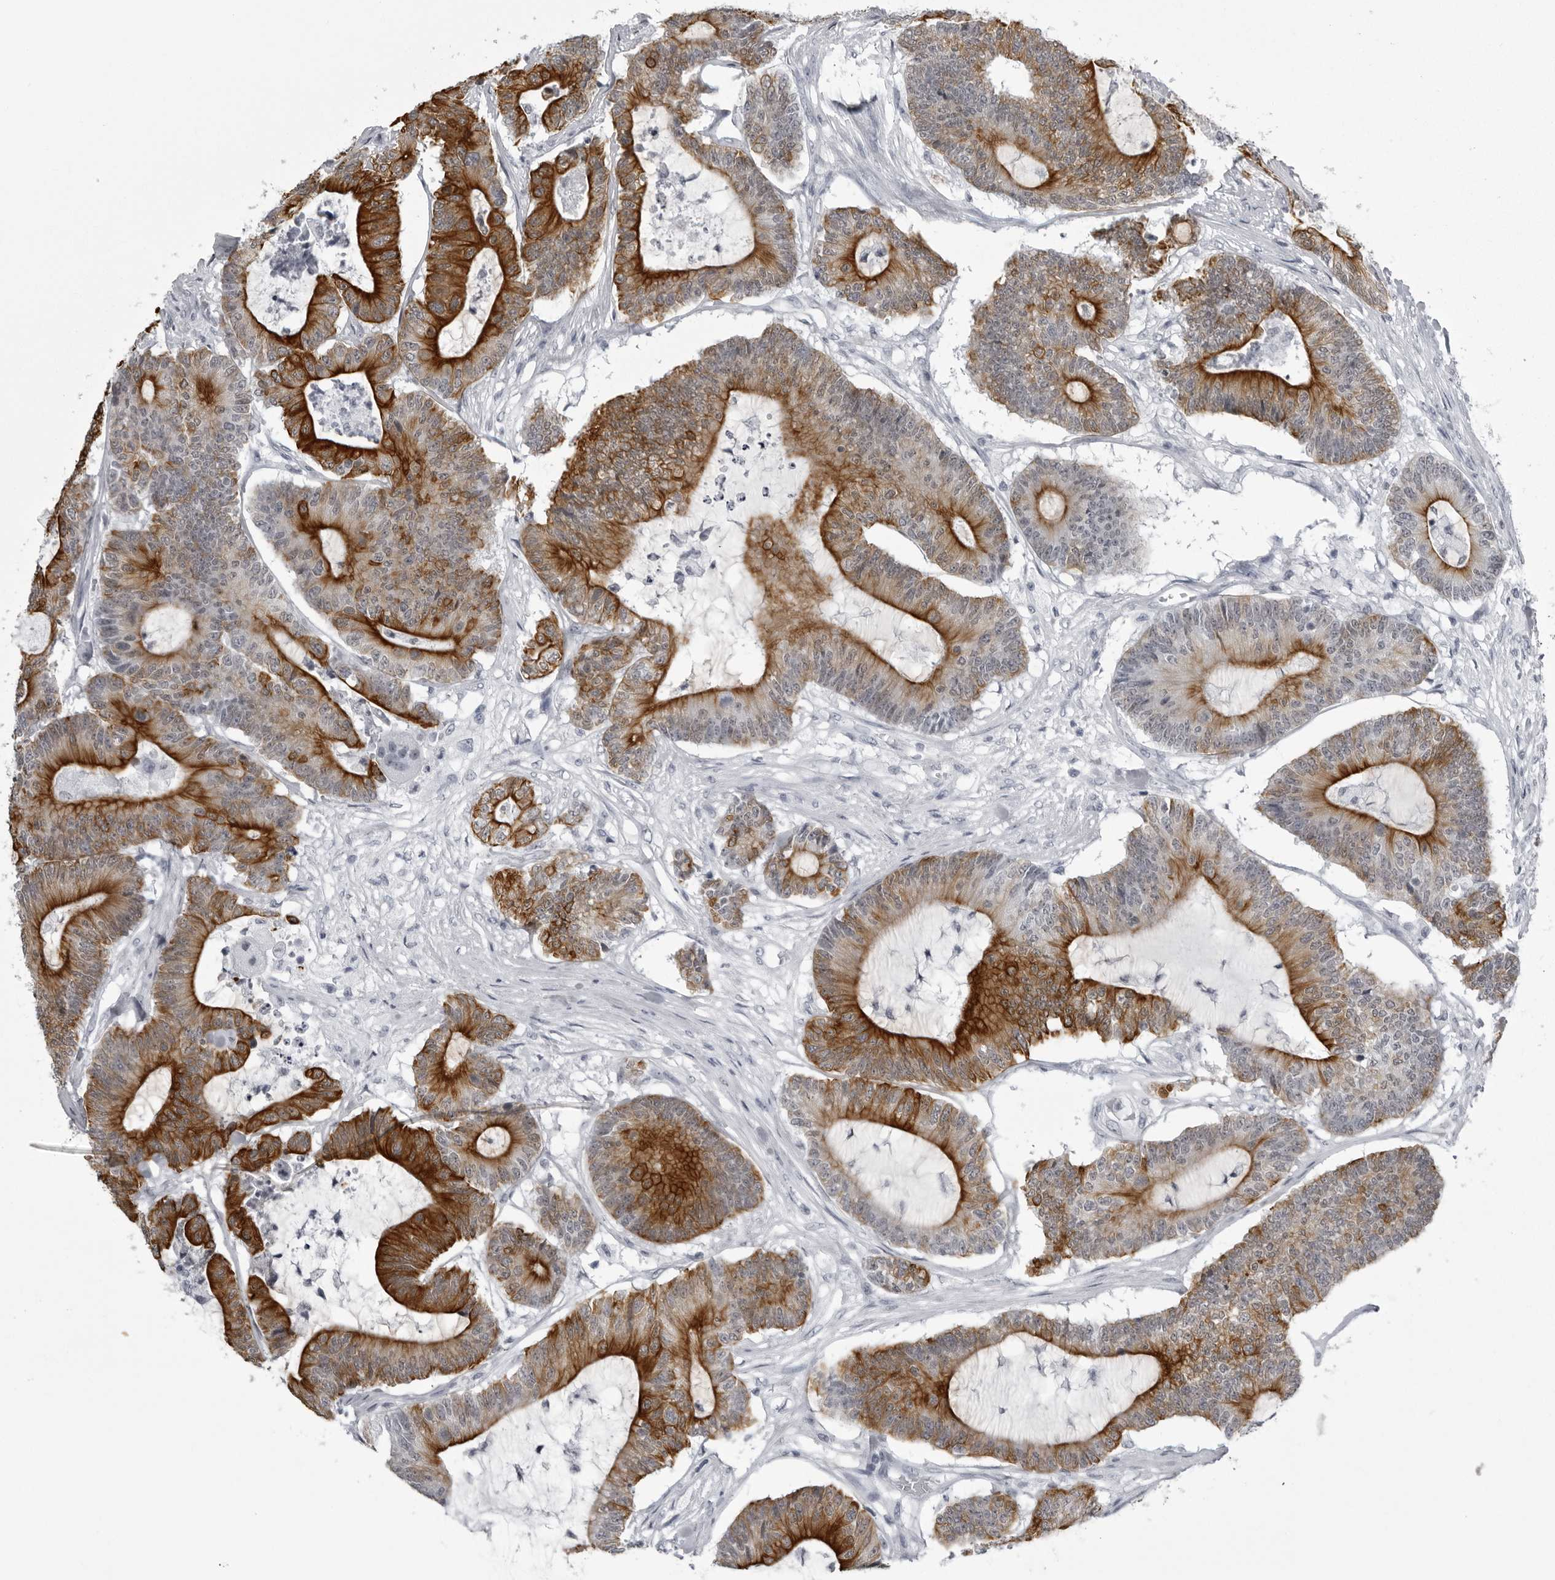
{"staining": {"intensity": "strong", "quantity": ">75%", "location": "cytoplasmic/membranous"}, "tissue": "colorectal cancer", "cell_type": "Tumor cells", "image_type": "cancer", "snomed": [{"axis": "morphology", "description": "Adenocarcinoma, NOS"}, {"axis": "topography", "description": "Colon"}], "caption": "Protein staining of adenocarcinoma (colorectal) tissue displays strong cytoplasmic/membranous expression in approximately >75% of tumor cells.", "gene": "UROD", "patient": {"sex": "female", "age": 84}}